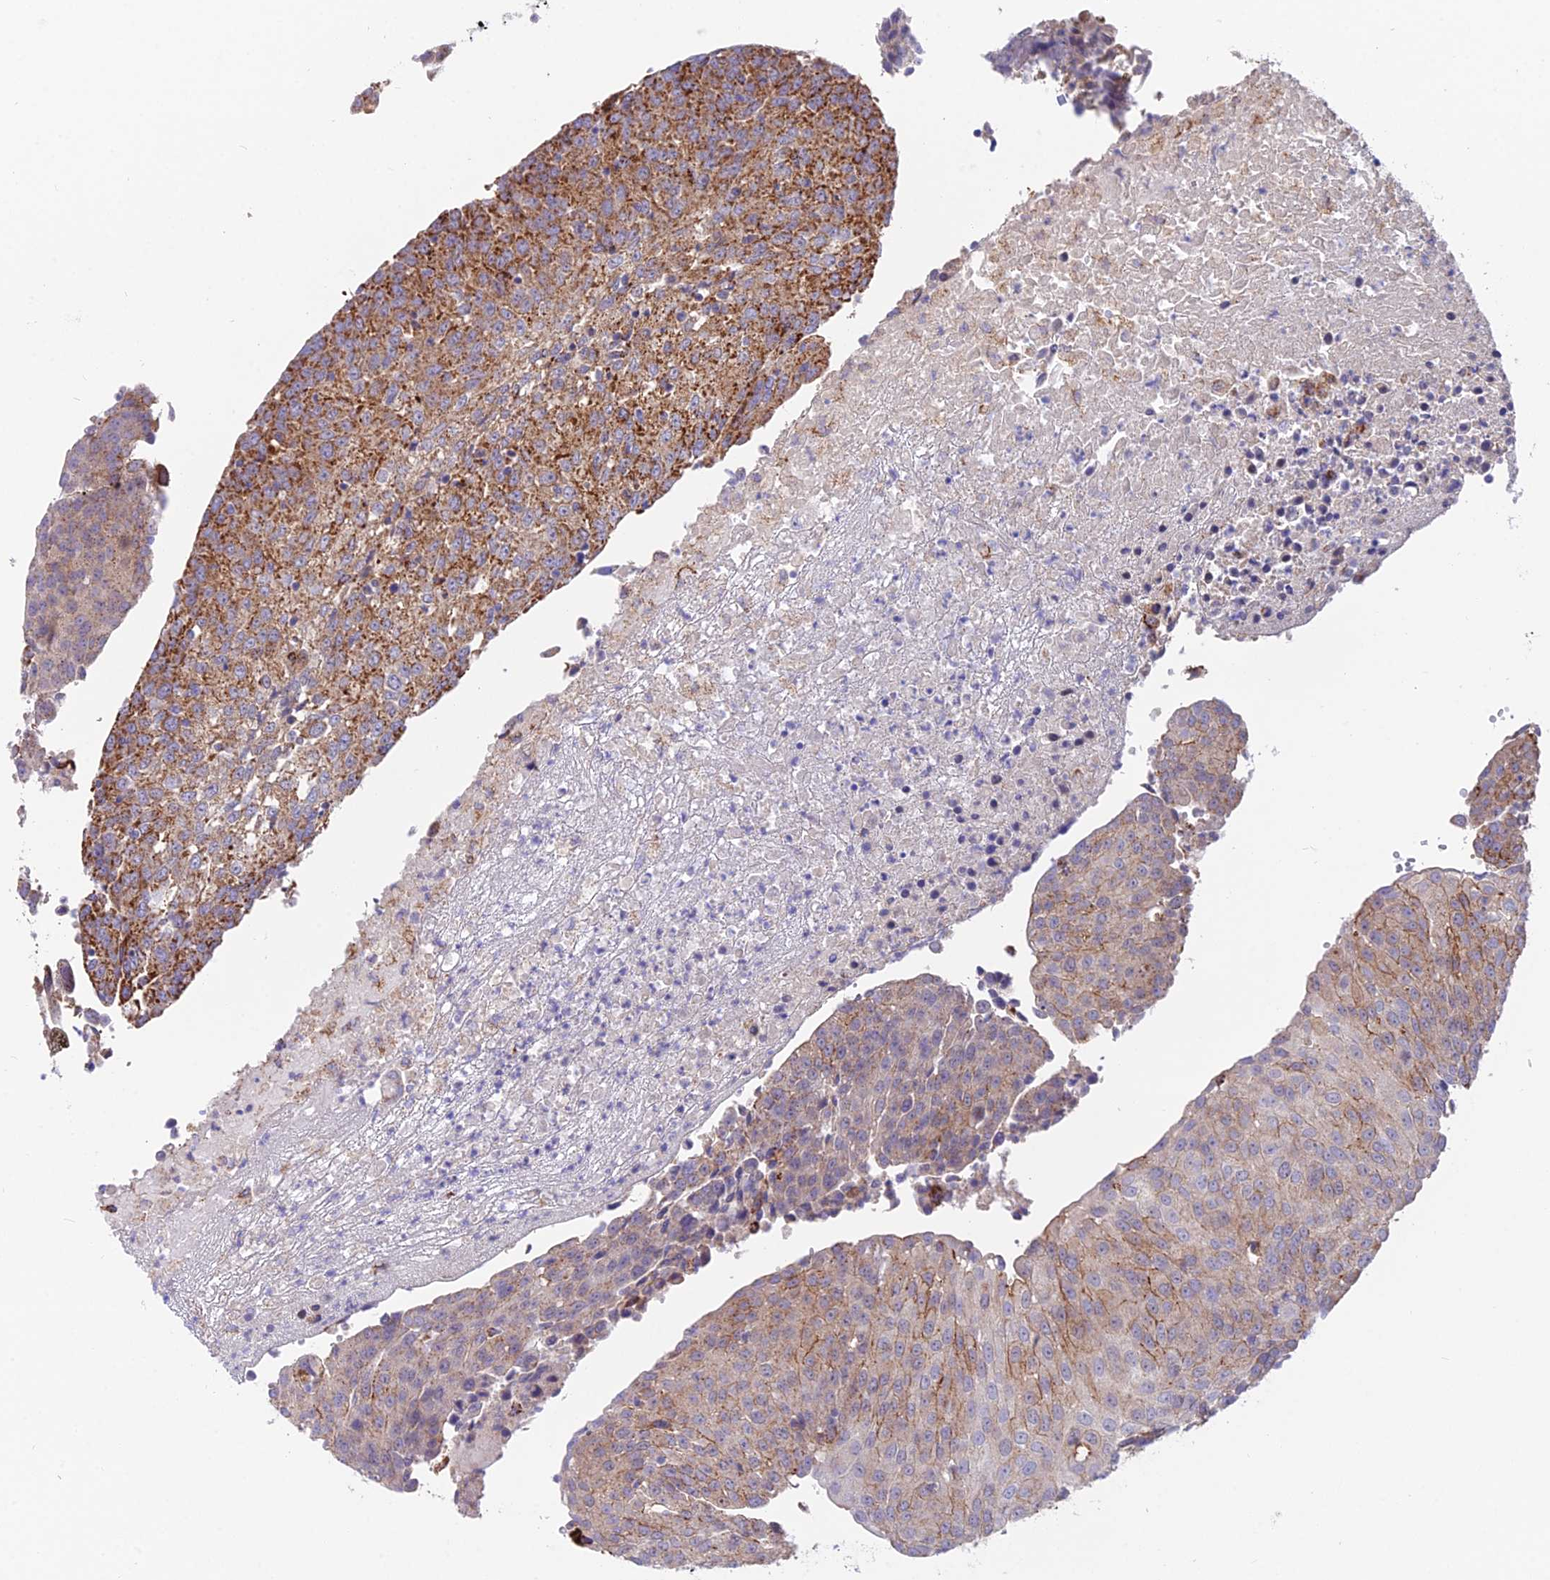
{"staining": {"intensity": "moderate", "quantity": "25%-75%", "location": "cytoplasmic/membranous"}, "tissue": "urothelial cancer", "cell_type": "Tumor cells", "image_type": "cancer", "snomed": [{"axis": "morphology", "description": "Urothelial carcinoma, High grade"}, {"axis": "topography", "description": "Urinary bladder"}], "caption": "Immunohistochemical staining of urothelial cancer reveals medium levels of moderate cytoplasmic/membranous staining in about 25%-75% of tumor cells.", "gene": "TIGD6", "patient": {"sex": "female", "age": 85}}